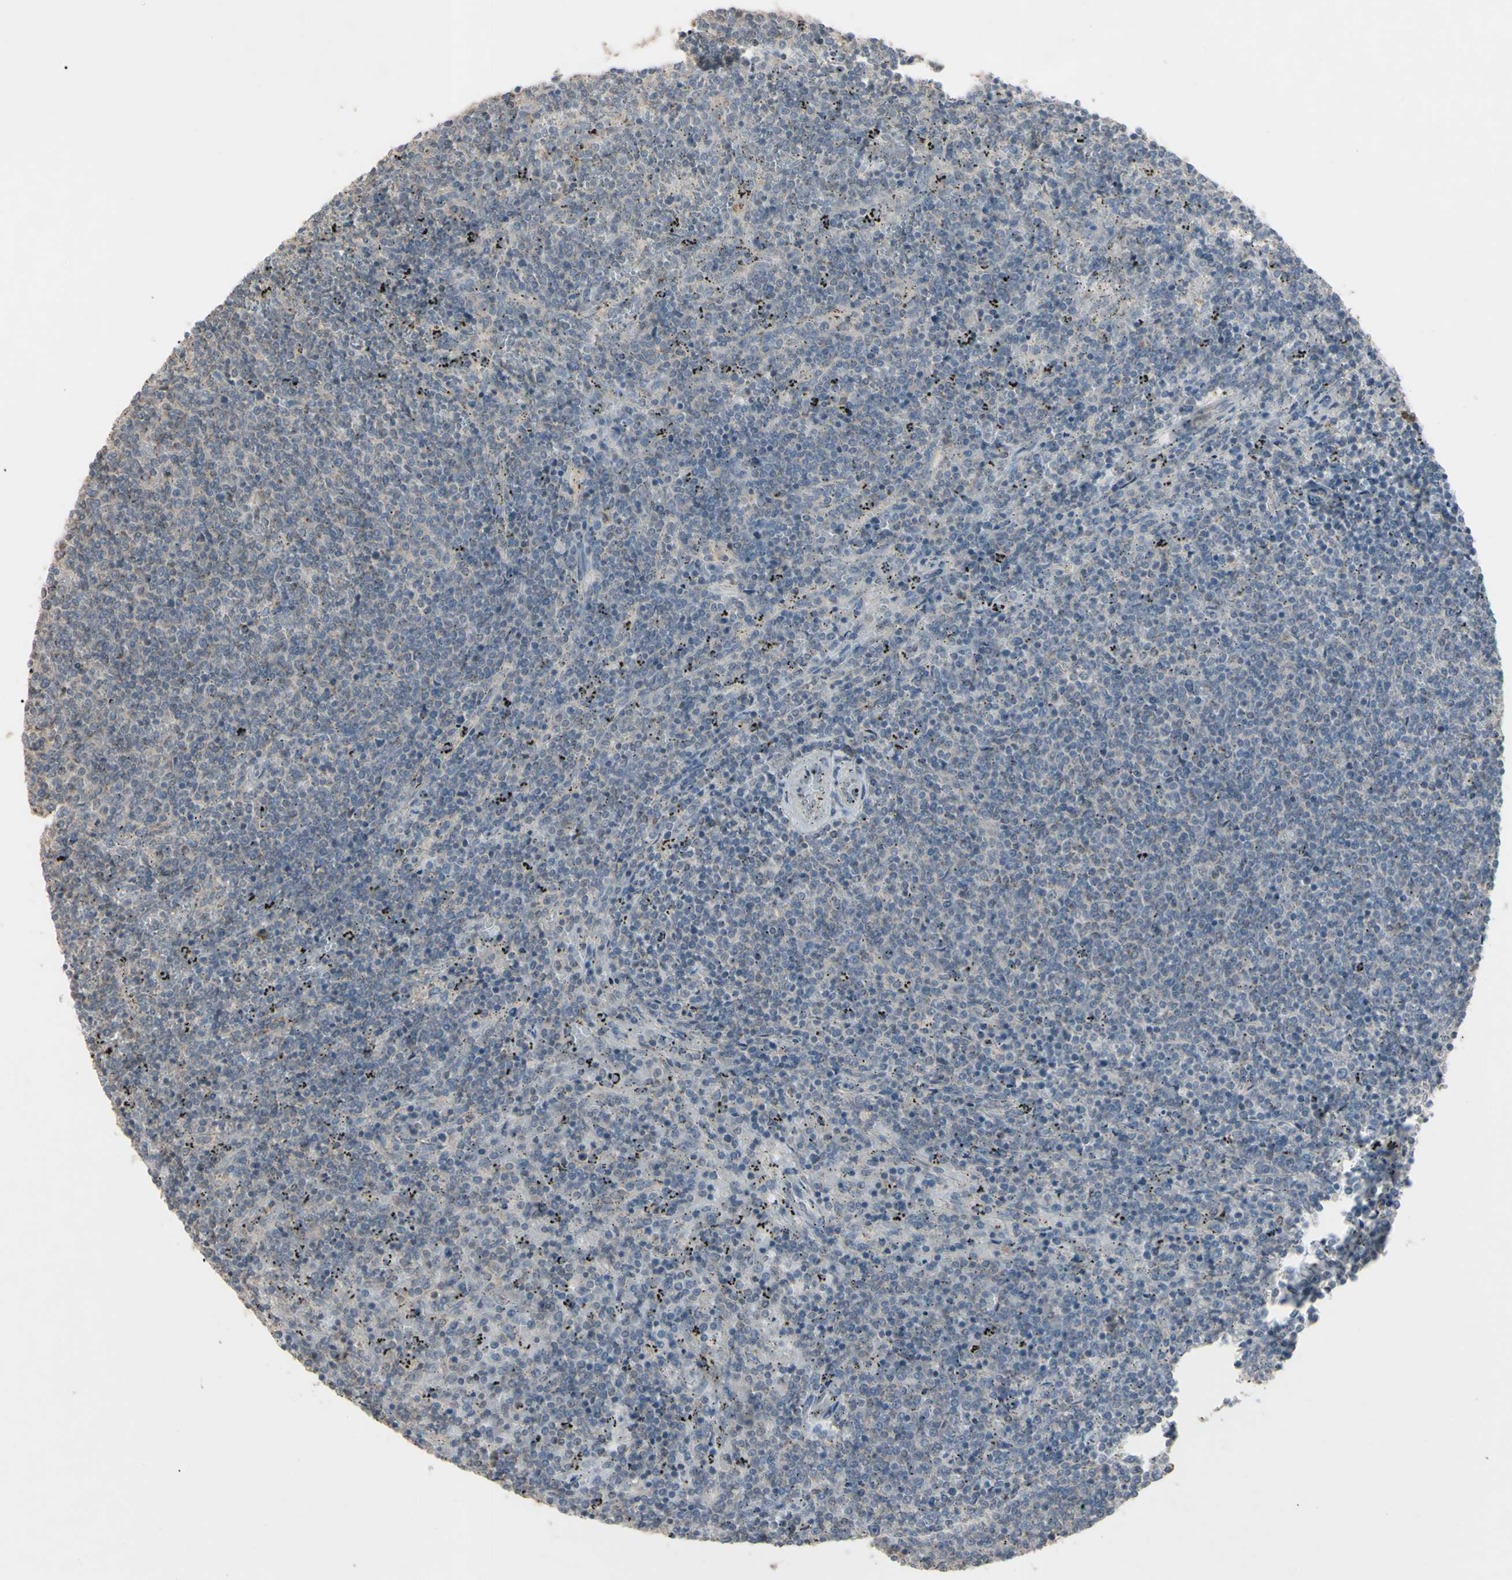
{"staining": {"intensity": "negative", "quantity": "none", "location": "none"}, "tissue": "lymphoma", "cell_type": "Tumor cells", "image_type": "cancer", "snomed": [{"axis": "morphology", "description": "Malignant lymphoma, non-Hodgkin's type, Low grade"}, {"axis": "topography", "description": "Spleen"}], "caption": "IHC of malignant lymphoma, non-Hodgkin's type (low-grade) displays no positivity in tumor cells.", "gene": "PIAS4", "patient": {"sex": "female", "age": 50}}